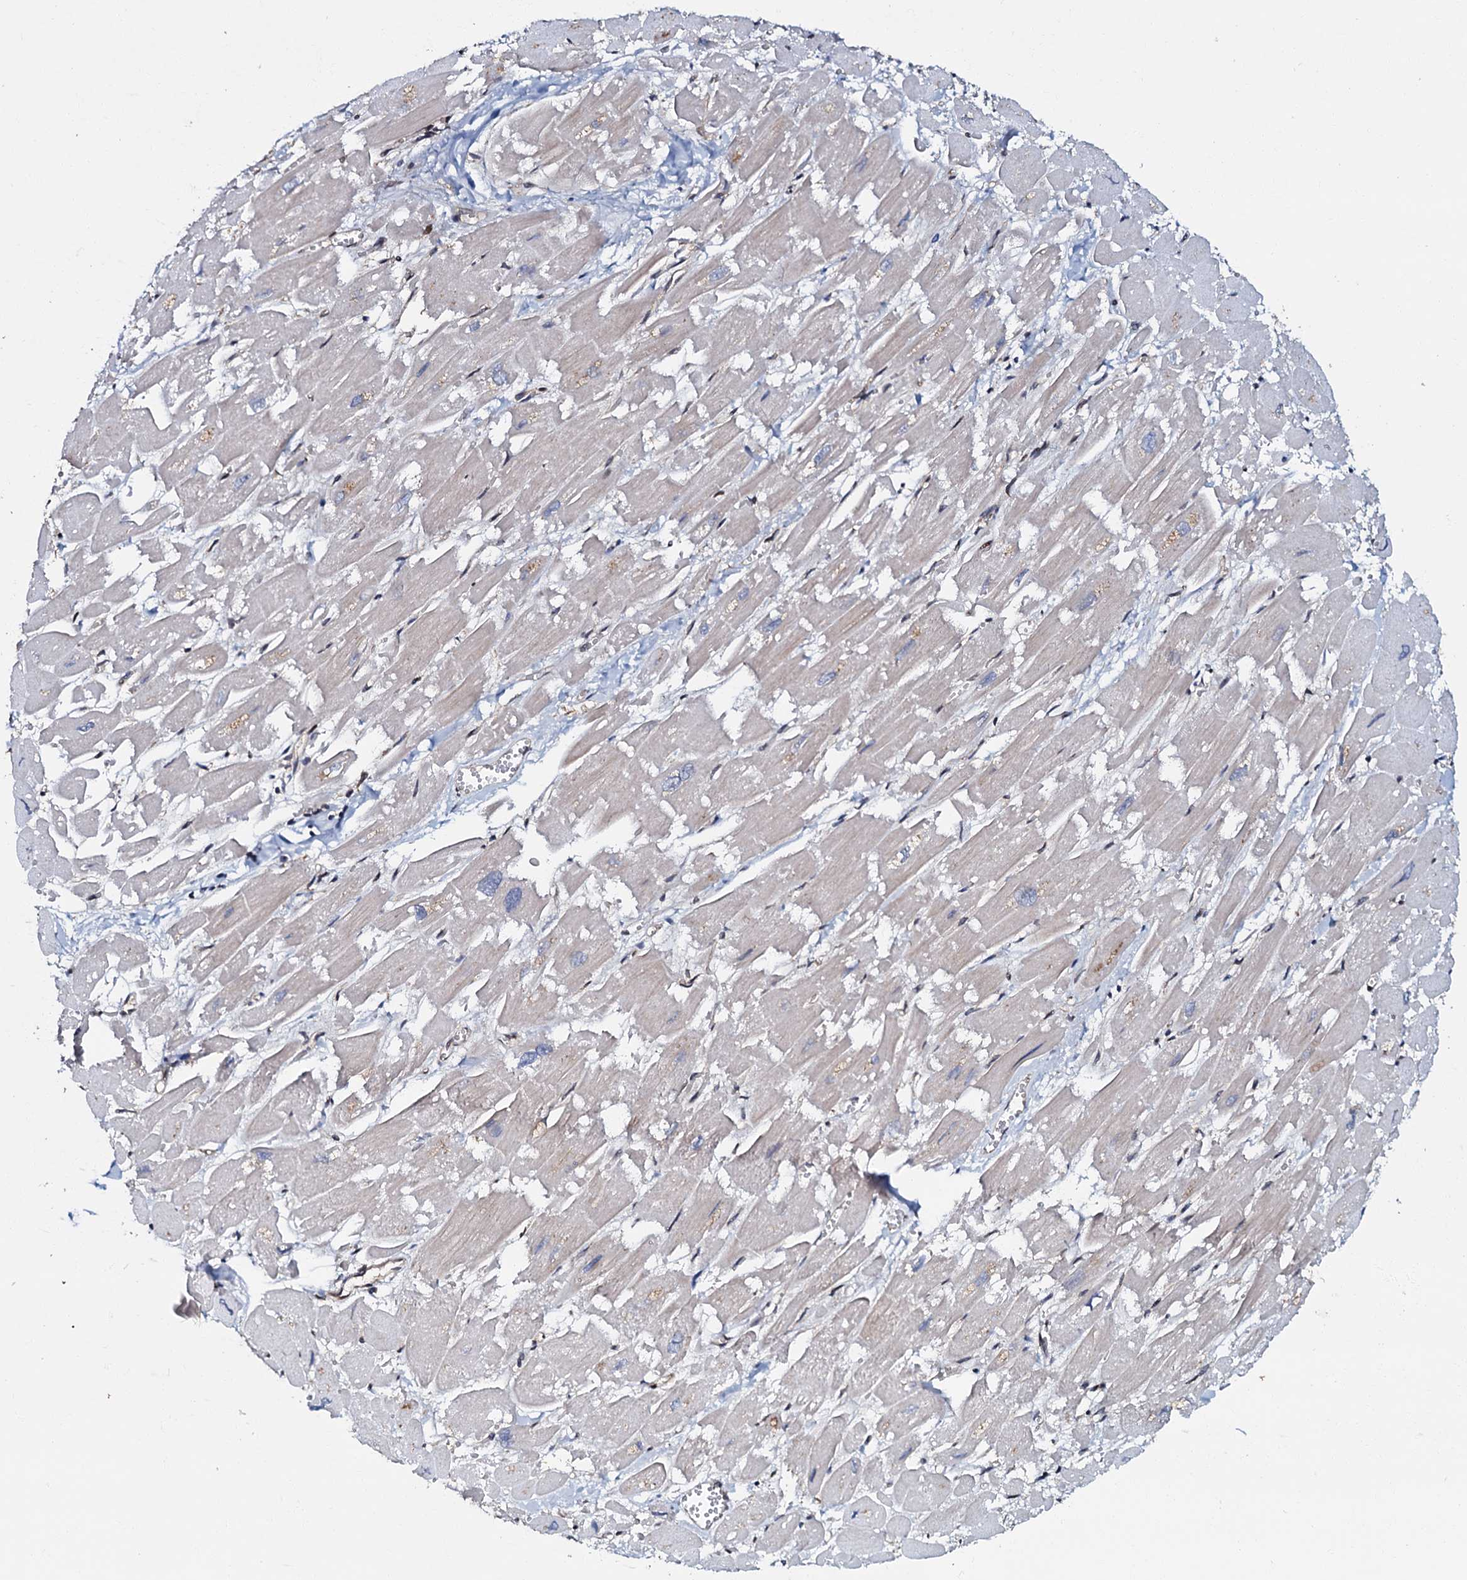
{"staining": {"intensity": "moderate", "quantity": "<25%", "location": "cytoplasmic/membranous,nuclear"}, "tissue": "heart muscle", "cell_type": "Cardiomyocytes", "image_type": "normal", "snomed": [{"axis": "morphology", "description": "Normal tissue, NOS"}, {"axis": "topography", "description": "Heart"}], "caption": "Cardiomyocytes show moderate cytoplasmic/membranous,nuclear staining in approximately <25% of cells in benign heart muscle. Nuclei are stained in blue.", "gene": "OSBP", "patient": {"sex": "male", "age": 54}}